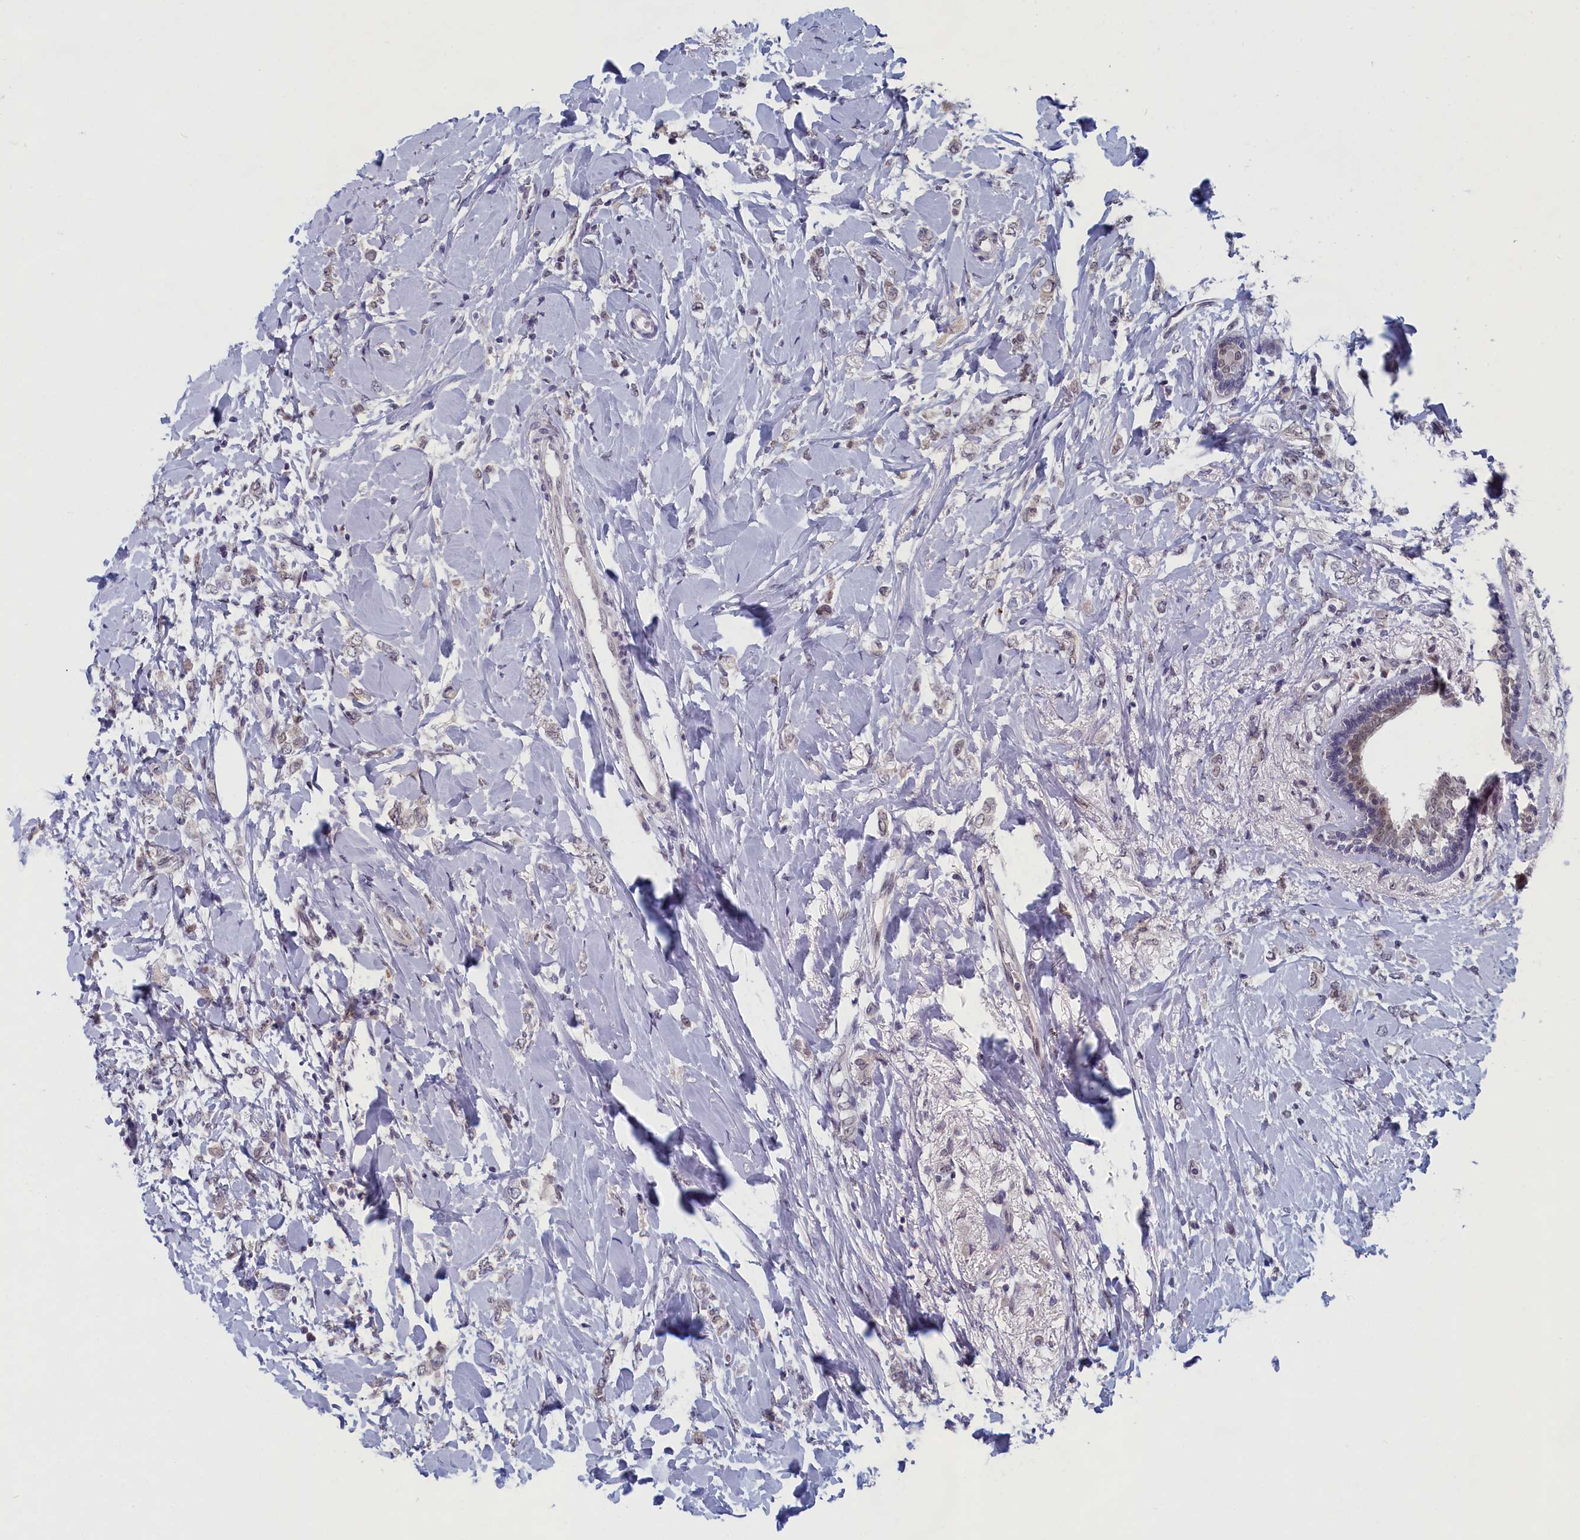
{"staining": {"intensity": "weak", "quantity": "<25%", "location": "nuclear"}, "tissue": "breast cancer", "cell_type": "Tumor cells", "image_type": "cancer", "snomed": [{"axis": "morphology", "description": "Normal tissue, NOS"}, {"axis": "morphology", "description": "Lobular carcinoma"}, {"axis": "topography", "description": "Breast"}], "caption": "Human lobular carcinoma (breast) stained for a protein using IHC demonstrates no positivity in tumor cells.", "gene": "DNAJC17", "patient": {"sex": "female", "age": 47}}